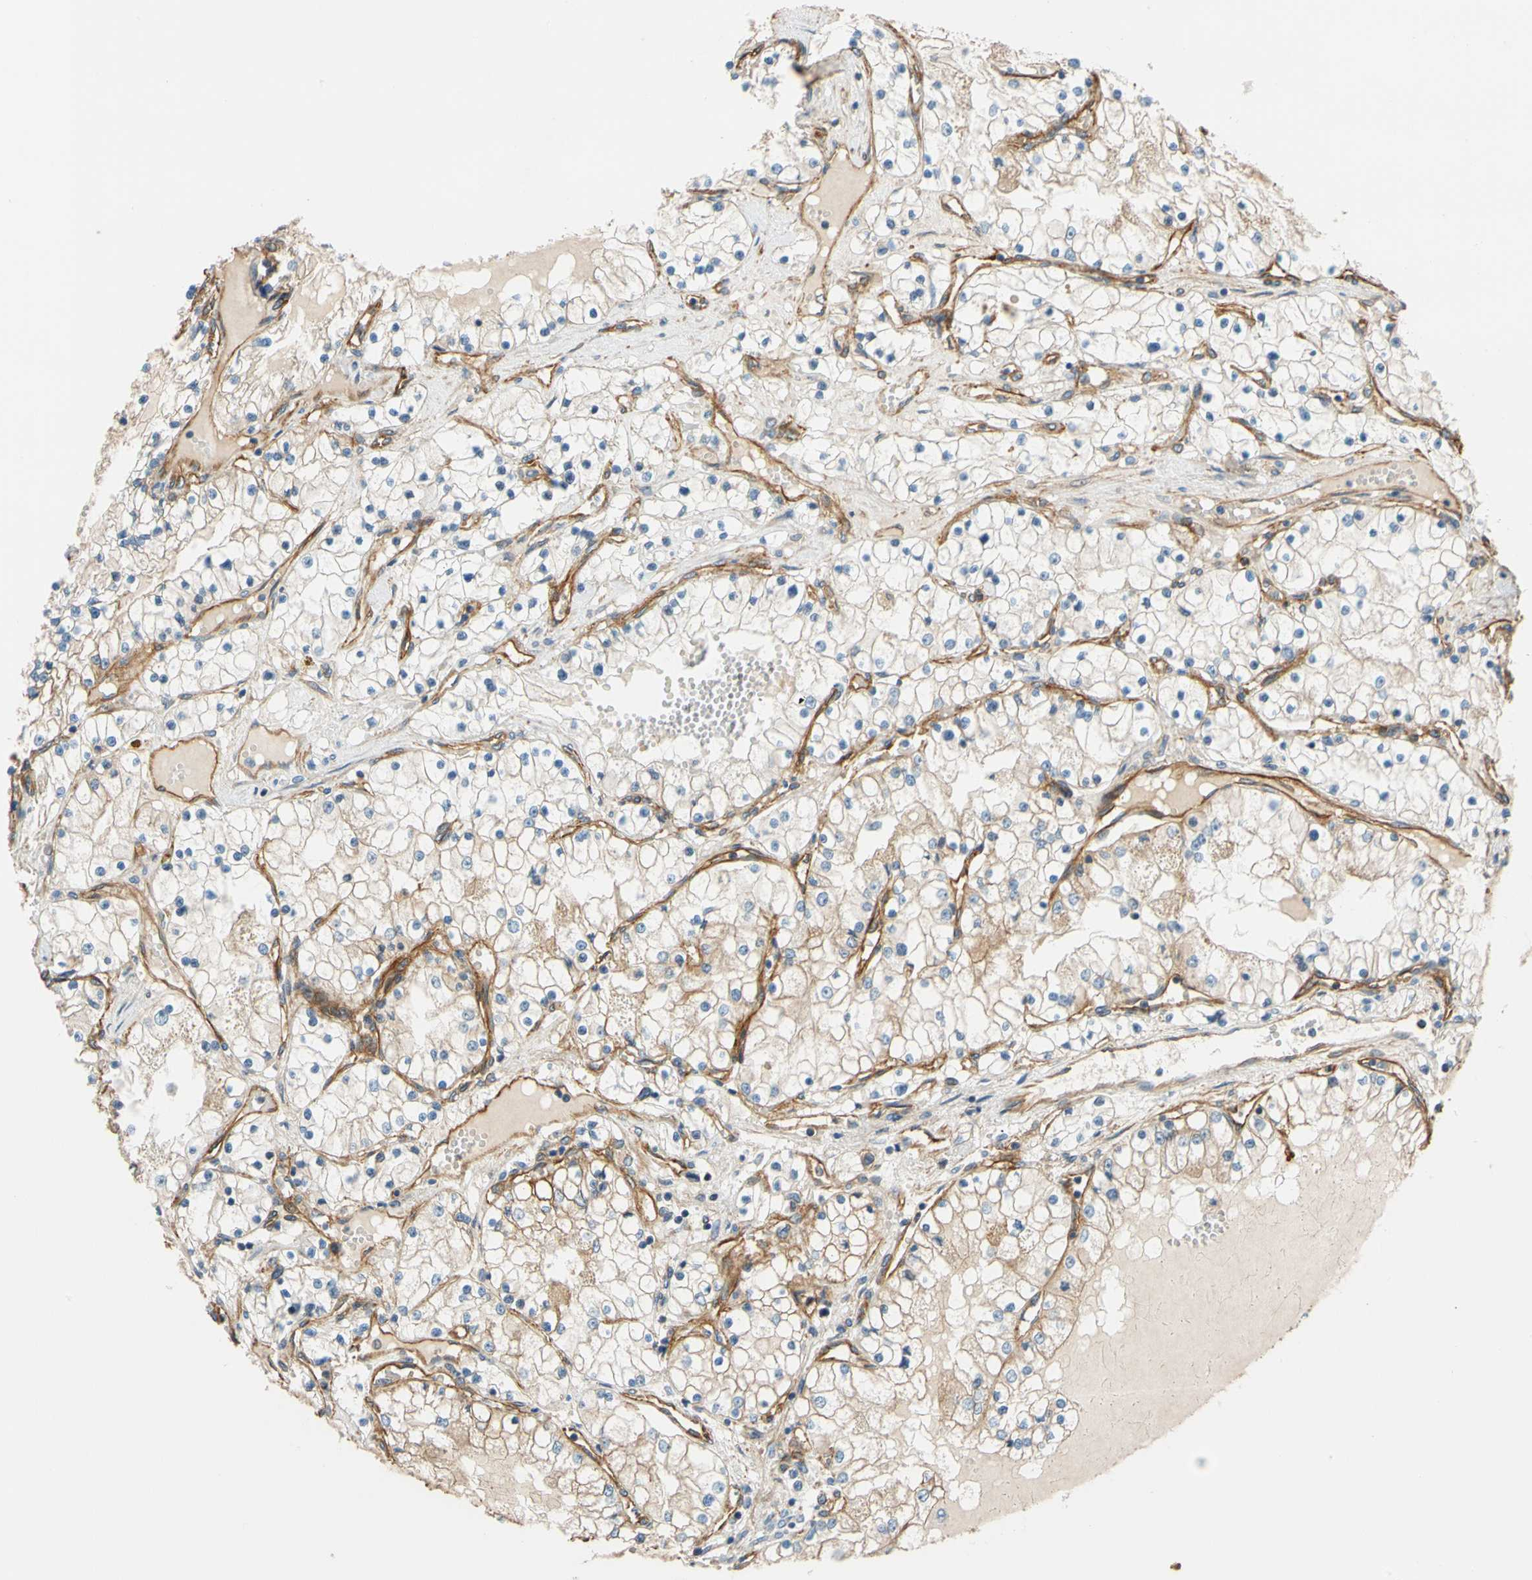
{"staining": {"intensity": "weak", "quantity": "<25%", "location": "cytoplasmic/membranous"}, "tissue": "renal cancer", "cell_type": "Tumor cells", "image_type": "cancer", "snomed": [{"axis": "morphology", "description": "Adenocarcinoma, NOS"}, {"axis": "topography", "description": "Kidney"}], "caption": "Tumor cells are negative for protein expression in human renal adenocarcinoma.", "gene": "SPTAN1", "patient": {"sex": "male", "age": 68}}